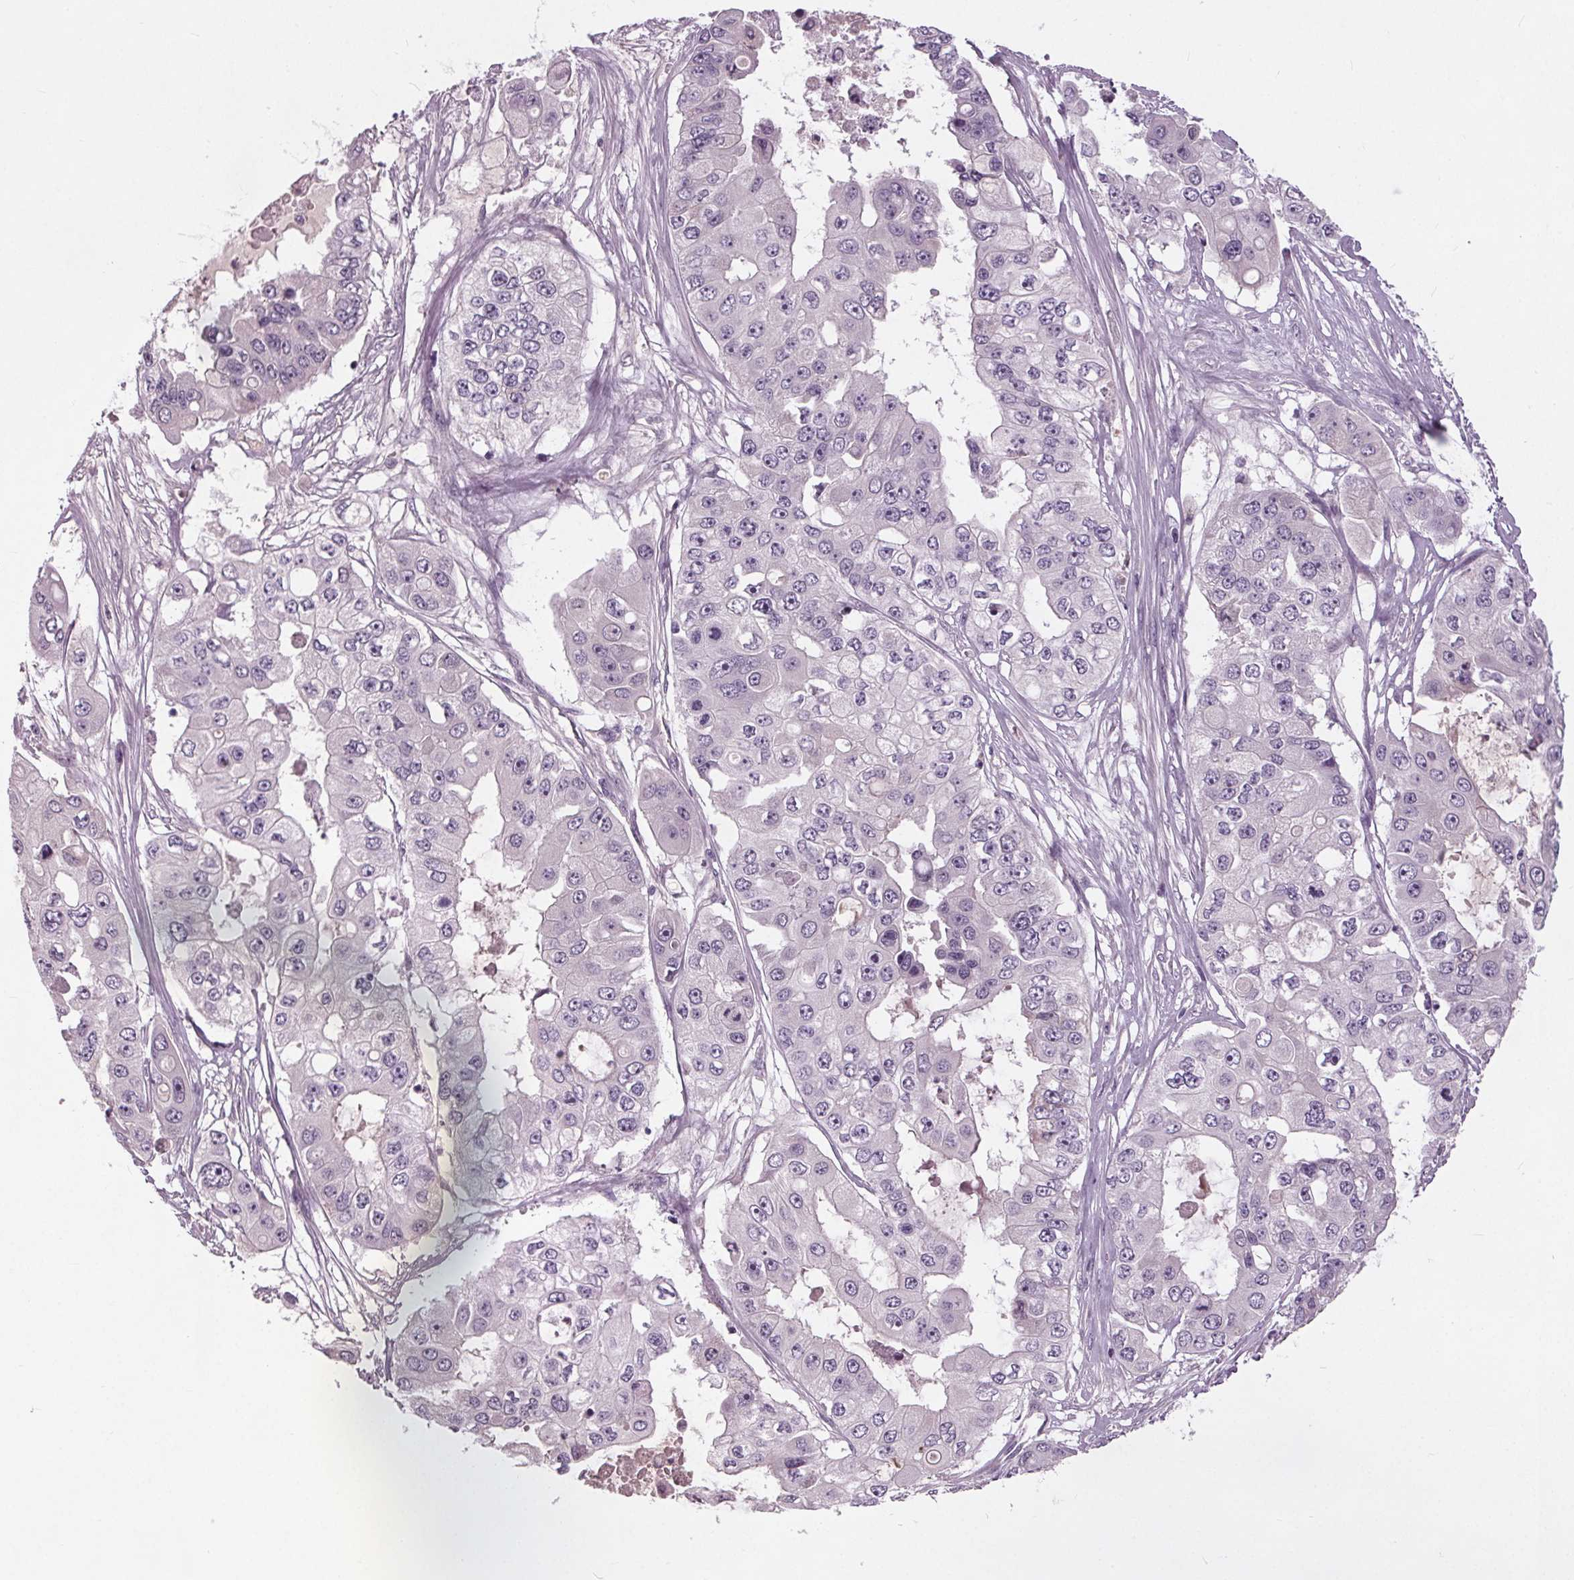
{"staining": {"intensity": "negative", "quantity": "none", "location": "none"}, "tissue": "ovarian cancer", "cell_type": "Tumor cells", "image_type": "cancer", "snomed": [{"axis": "morphology", "description": "Cystadenocarcinoma, serous, NOS"}, {"axis": "topography", "description": "Ovary"}], "caption": "Immunohistochemical staining of ovarian serous cystadenocarcinoma demonstrates no significant expression in tumor cells.", "gene": "PDGFD", "patient": {"sex": "female", "age": 56}}